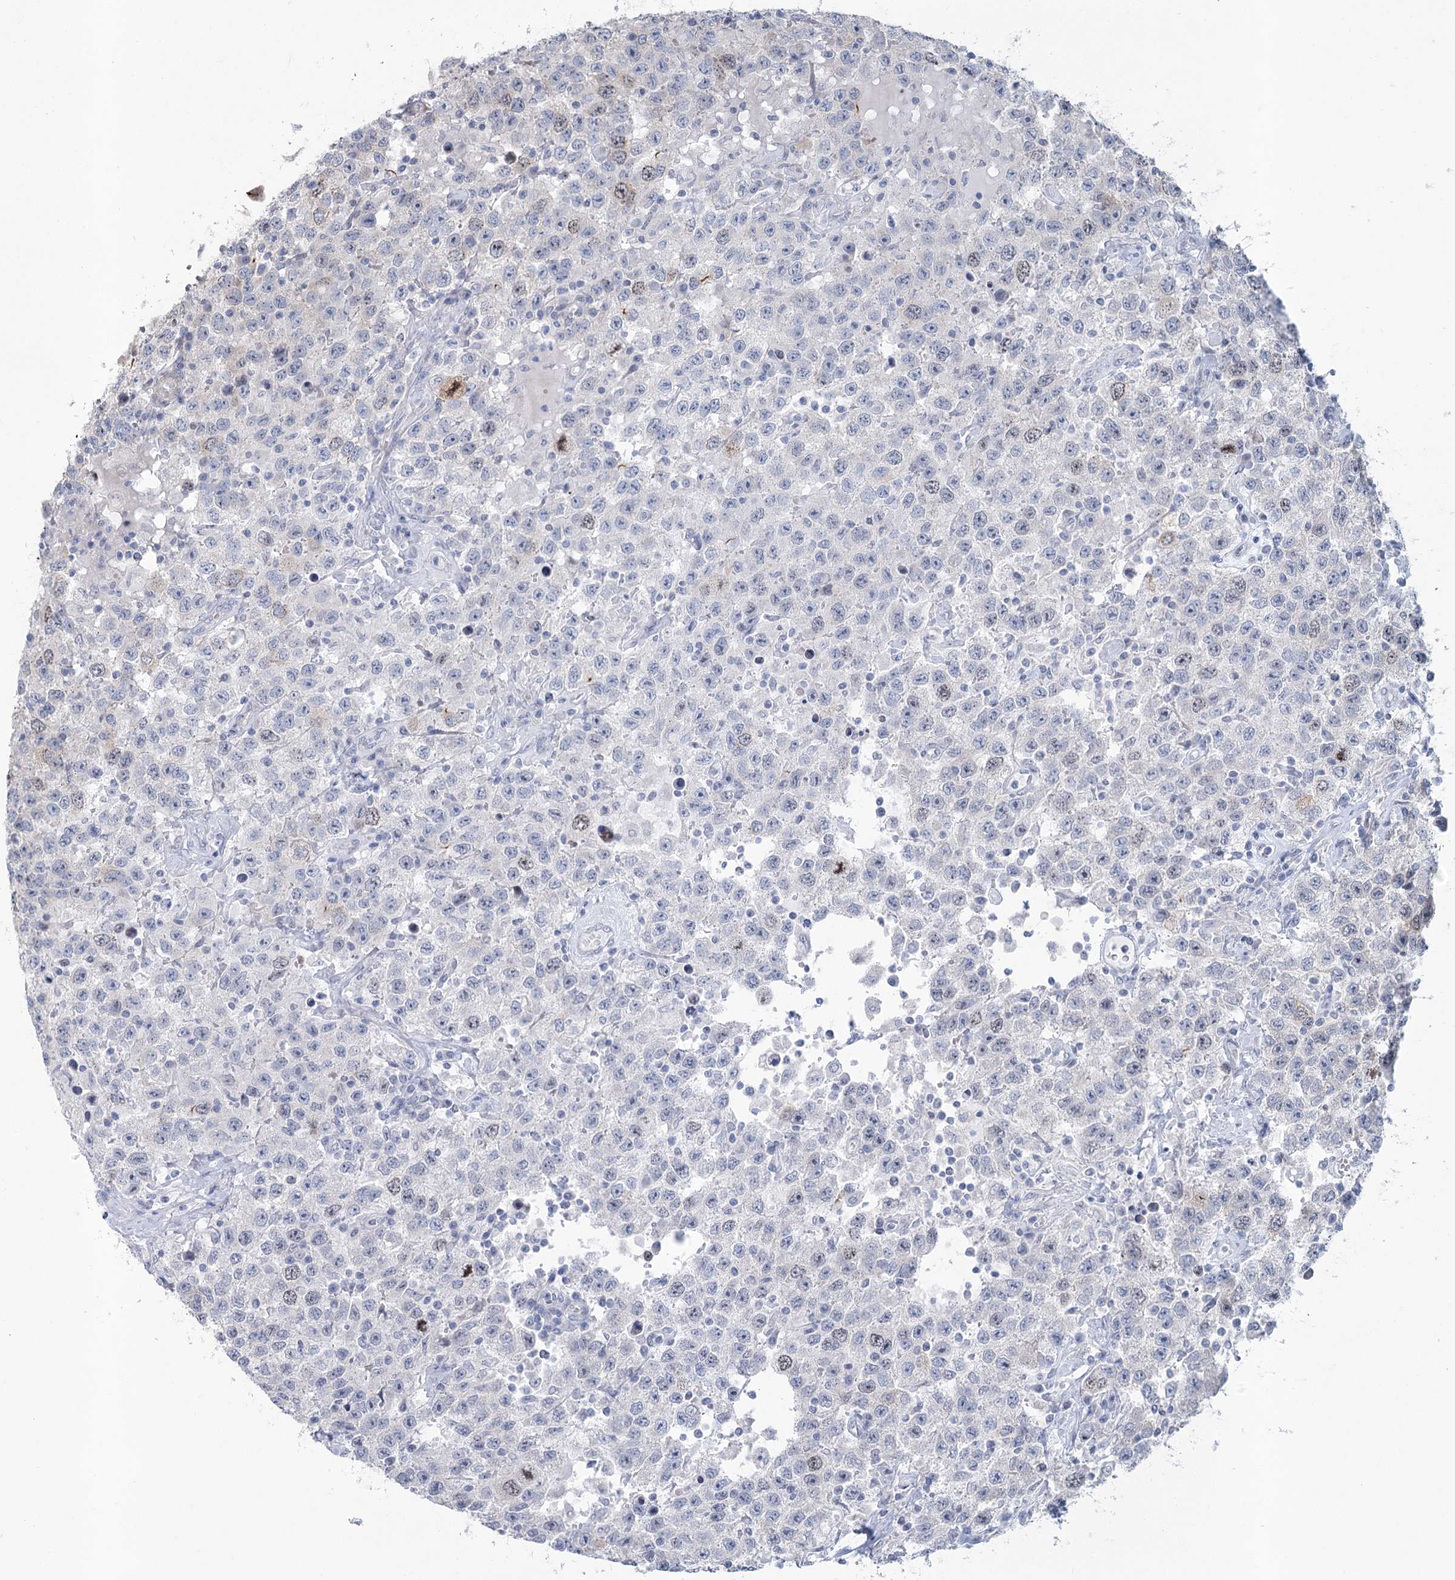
{"staining": {"intensity": "weak", "quantity": "<25%", "location": "nuclear"}, "tissue": "testis cancer", "cell_type": "Tumor cells", "image_type": "cancer", "snomed": [{"axis": "morphology", "description": "Seminoma, NOS"}, {"axis": "topography", "description": "Testis"}], "caption": "Testis cancer was stained to show a protein in brown. There is no significant expression in tumor cells. (DAB immunohistochemistry (IHC) with hematoxylin counter stain).", "gene": "ABITRAM", "patient": {"sex": "male", "age": 41}}